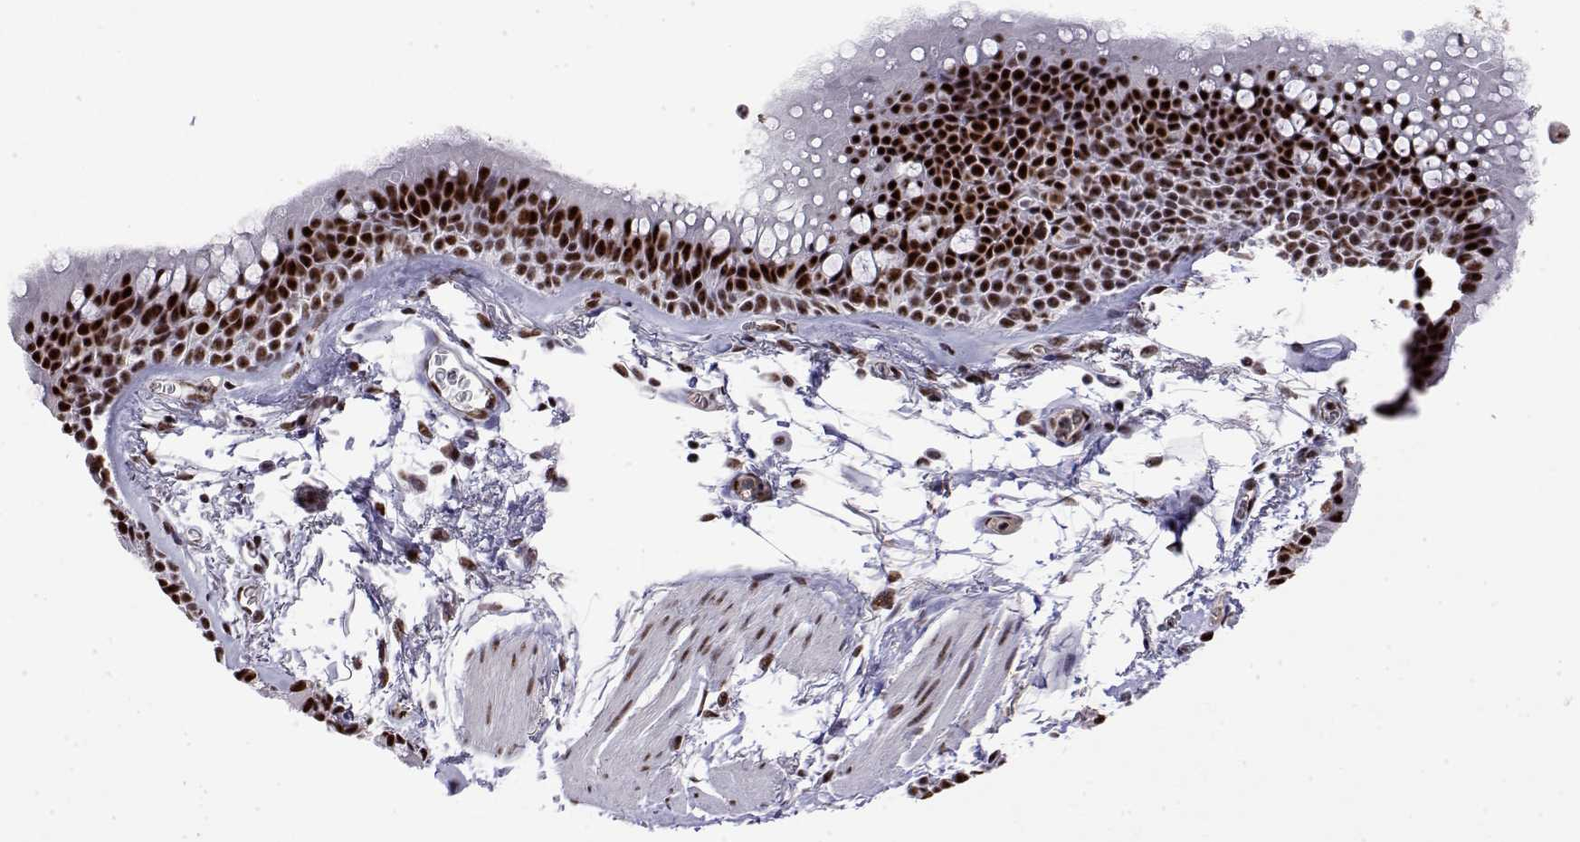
{"staining": {"intensity": "strong", "quantity": ">75%", "location": "nuclear"}, "tissue": "bronchus", "cell_type": "Respiratory epithelial cells", "image_type": "normal", "snomed": [{"axis": "morphology", "description": "Normal tissue, NOS"}, {"axis": "topography", "description": "Cartilage tissue"}, {"axis": "topography", "description": "Bronchus"}], "caption": "Immunohistochemistry (IHC) histopathology image of benign human bronchus stained for a protein (brown), which displays high levels of strong nuclear staining in about >75% of respiratory epithelial cells.", "gene": "POLDIP3", "patient": {"sex": "female", "age": 79}}